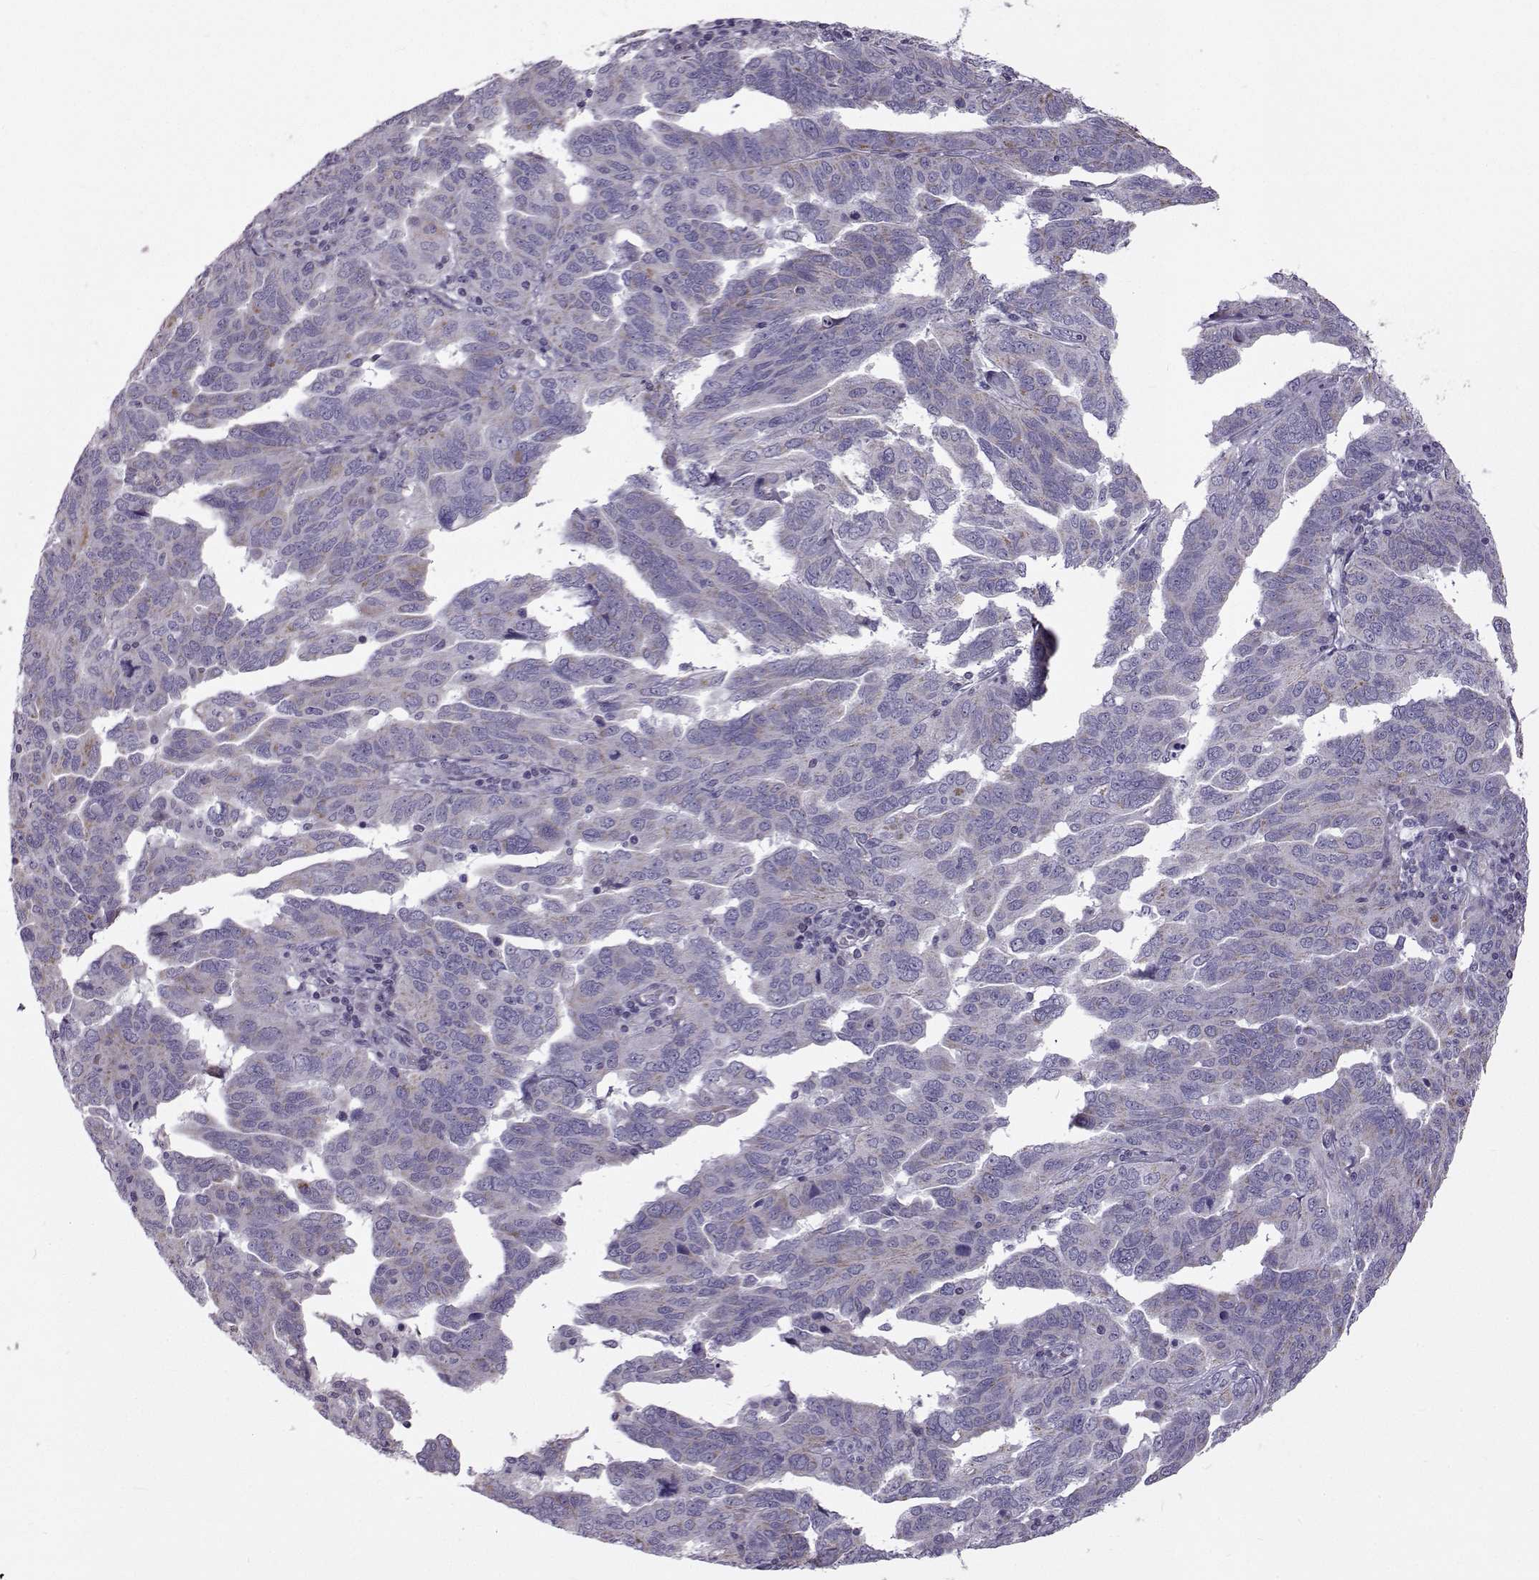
{"staining": {"intensity": "weak", "quantity": "<25%", "location": "cytoplasmic/membranous"}, "tissue": "ovarian cancer", "cell_type": "Tumor cells", "image_type": "cancer", "snomed": [{"axis": "morphology", "description": "Cystadenocarcinoma, serous, NOS"}, {"axis": "topography", "description": "Ovary"}], "caption": "This is an immunohistochemistry (IHC) image of ovarian serous cystadenocarcinoma. There is no staining in tumor cells.", "gene": "CLN6", "patient": {"sex": "female", "age": 64}}